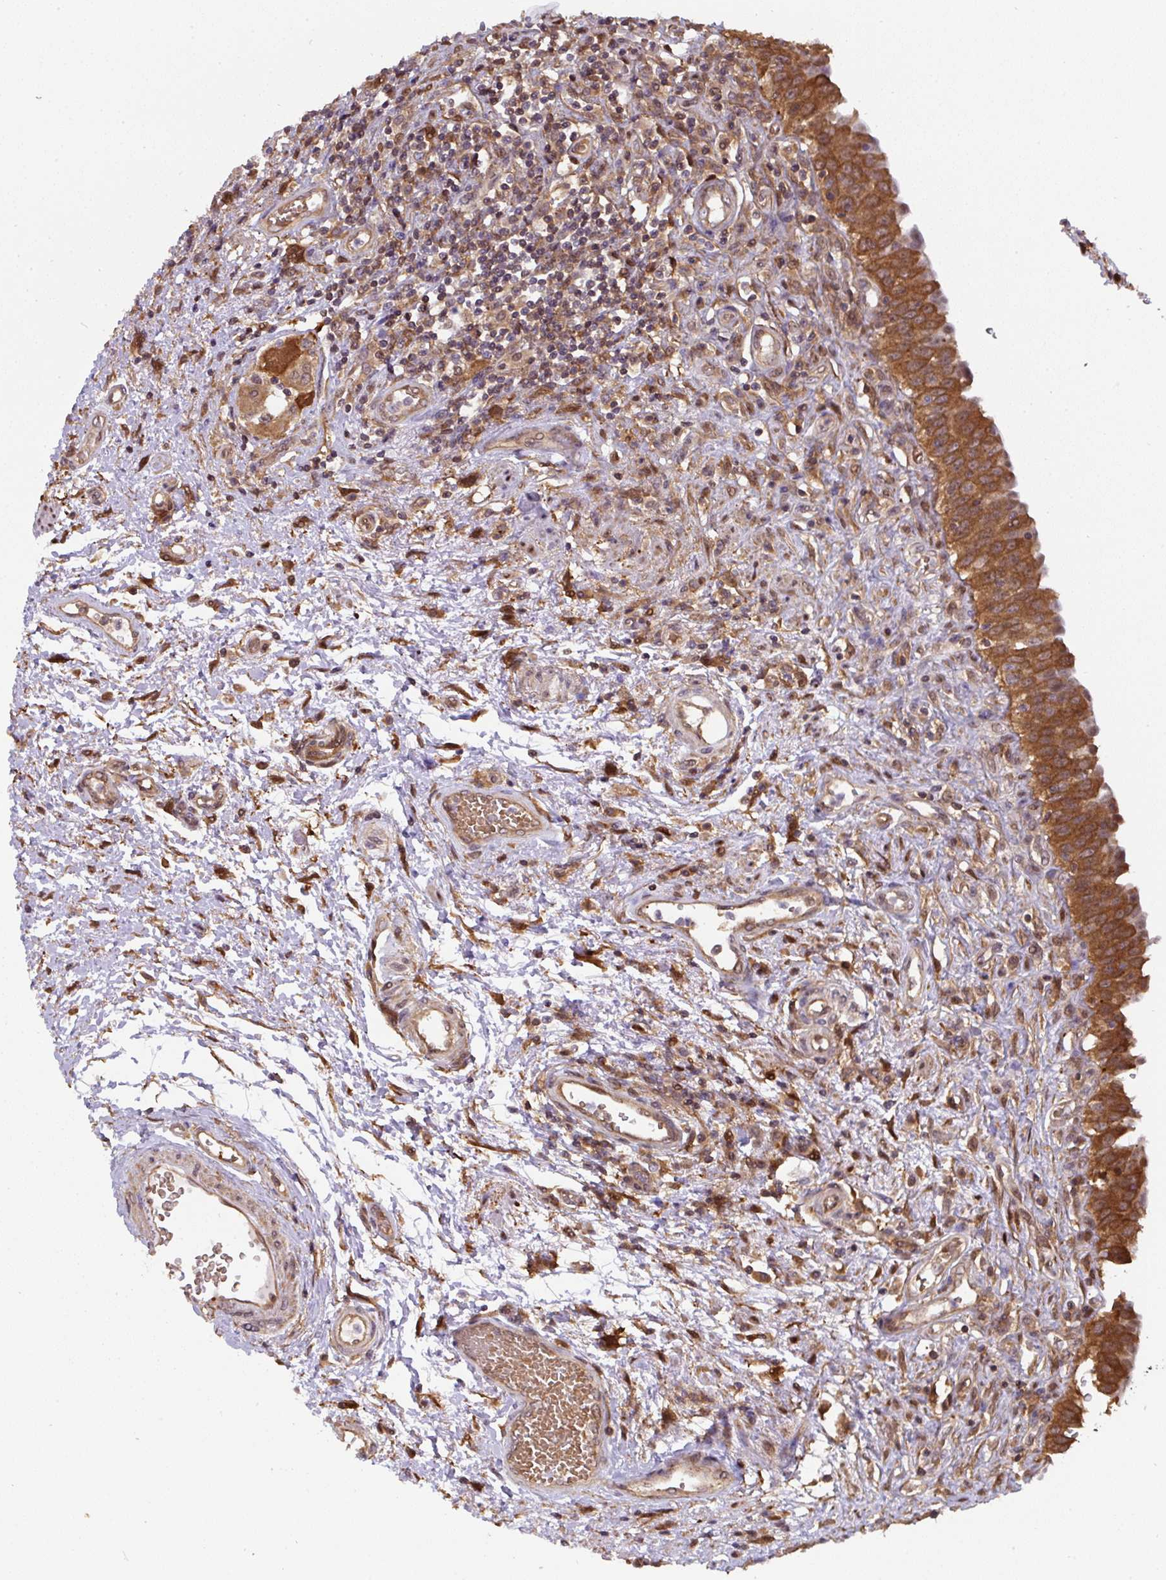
{"staining": {"intensity": "moderate", "quantity": ">75%", "location": "cytoplasmic/membranous"}, "tissue": "urinary bladder", "cell_type": "Urothelial cells", "image_type": "normal", "snomed": [{"axis": "morphology", "description": "Normal tissue, NOS"}, {"axis": "topography", "description": "Urinary bladder"}], "caption": "Immunohistochemistry histopathology image of normal urinary bladder stained for a protein (brown), which shows medium levels of moderate cytoplasmic/membranous expression in approximately >75% of urothelial cells.", "gene": "ST13", "patient": {"sex": "male", "age": 71}}